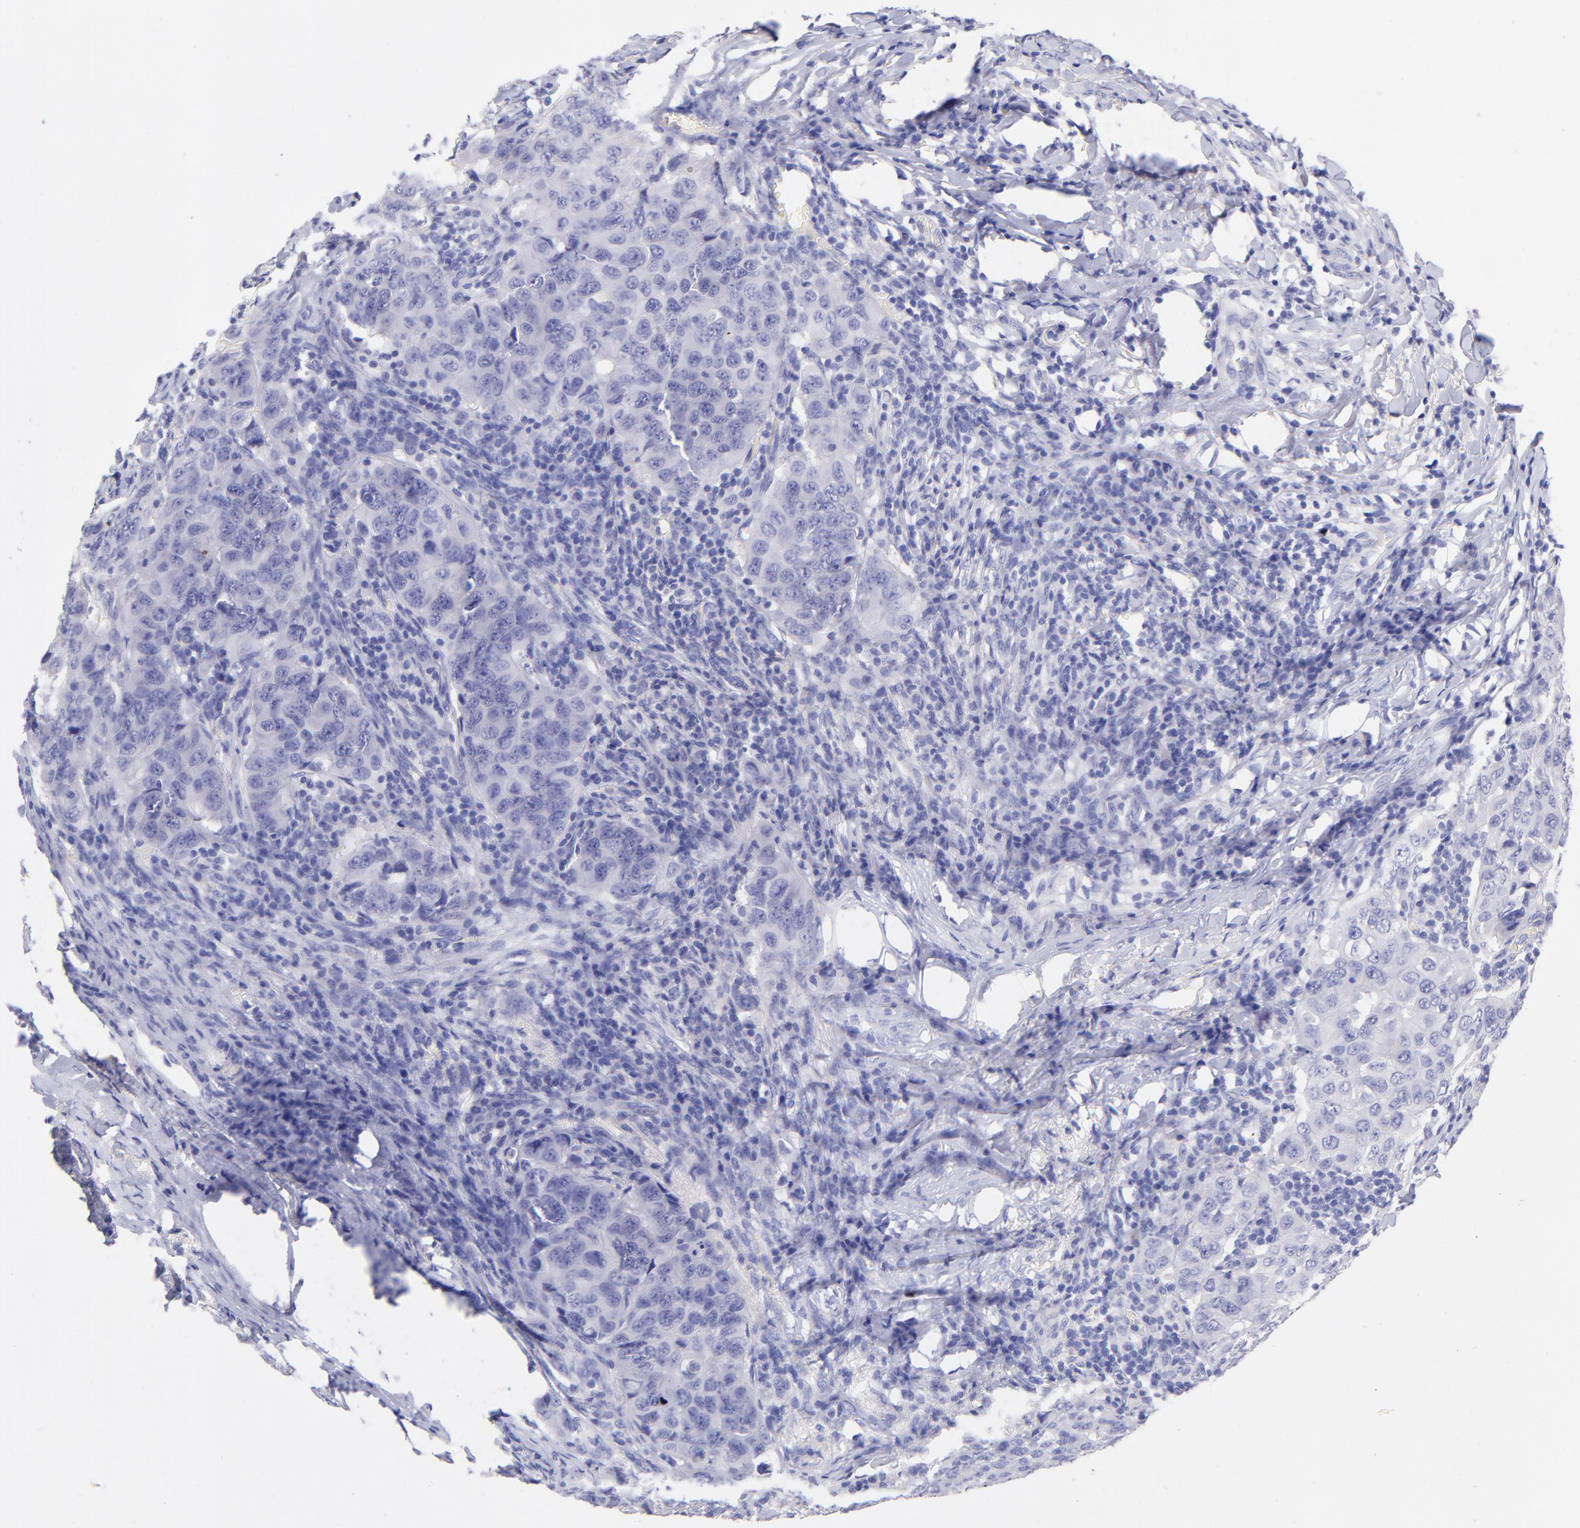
{"staining": {"intensity": "negative", "quantity": "none", "location": "none"}, "tissue": "breast cancer", "cell_type": "Tumor cells", "image_type": "cancer", "snomed": [{"axis": "morphology", "description": "Duct carcinoma"}, {"axis": "topography", "description": "Breast"}], "caption": "Breast intraductal carcinoma was stained to show a protein in brown. There is no significant positivity in tumor cells. (DAB (3,3'-diaminobenzidine) immunohistochemistry (IHC), high magnification).", "gene": "RAB3B", "patient": {"sex": "female", "age": 54}}